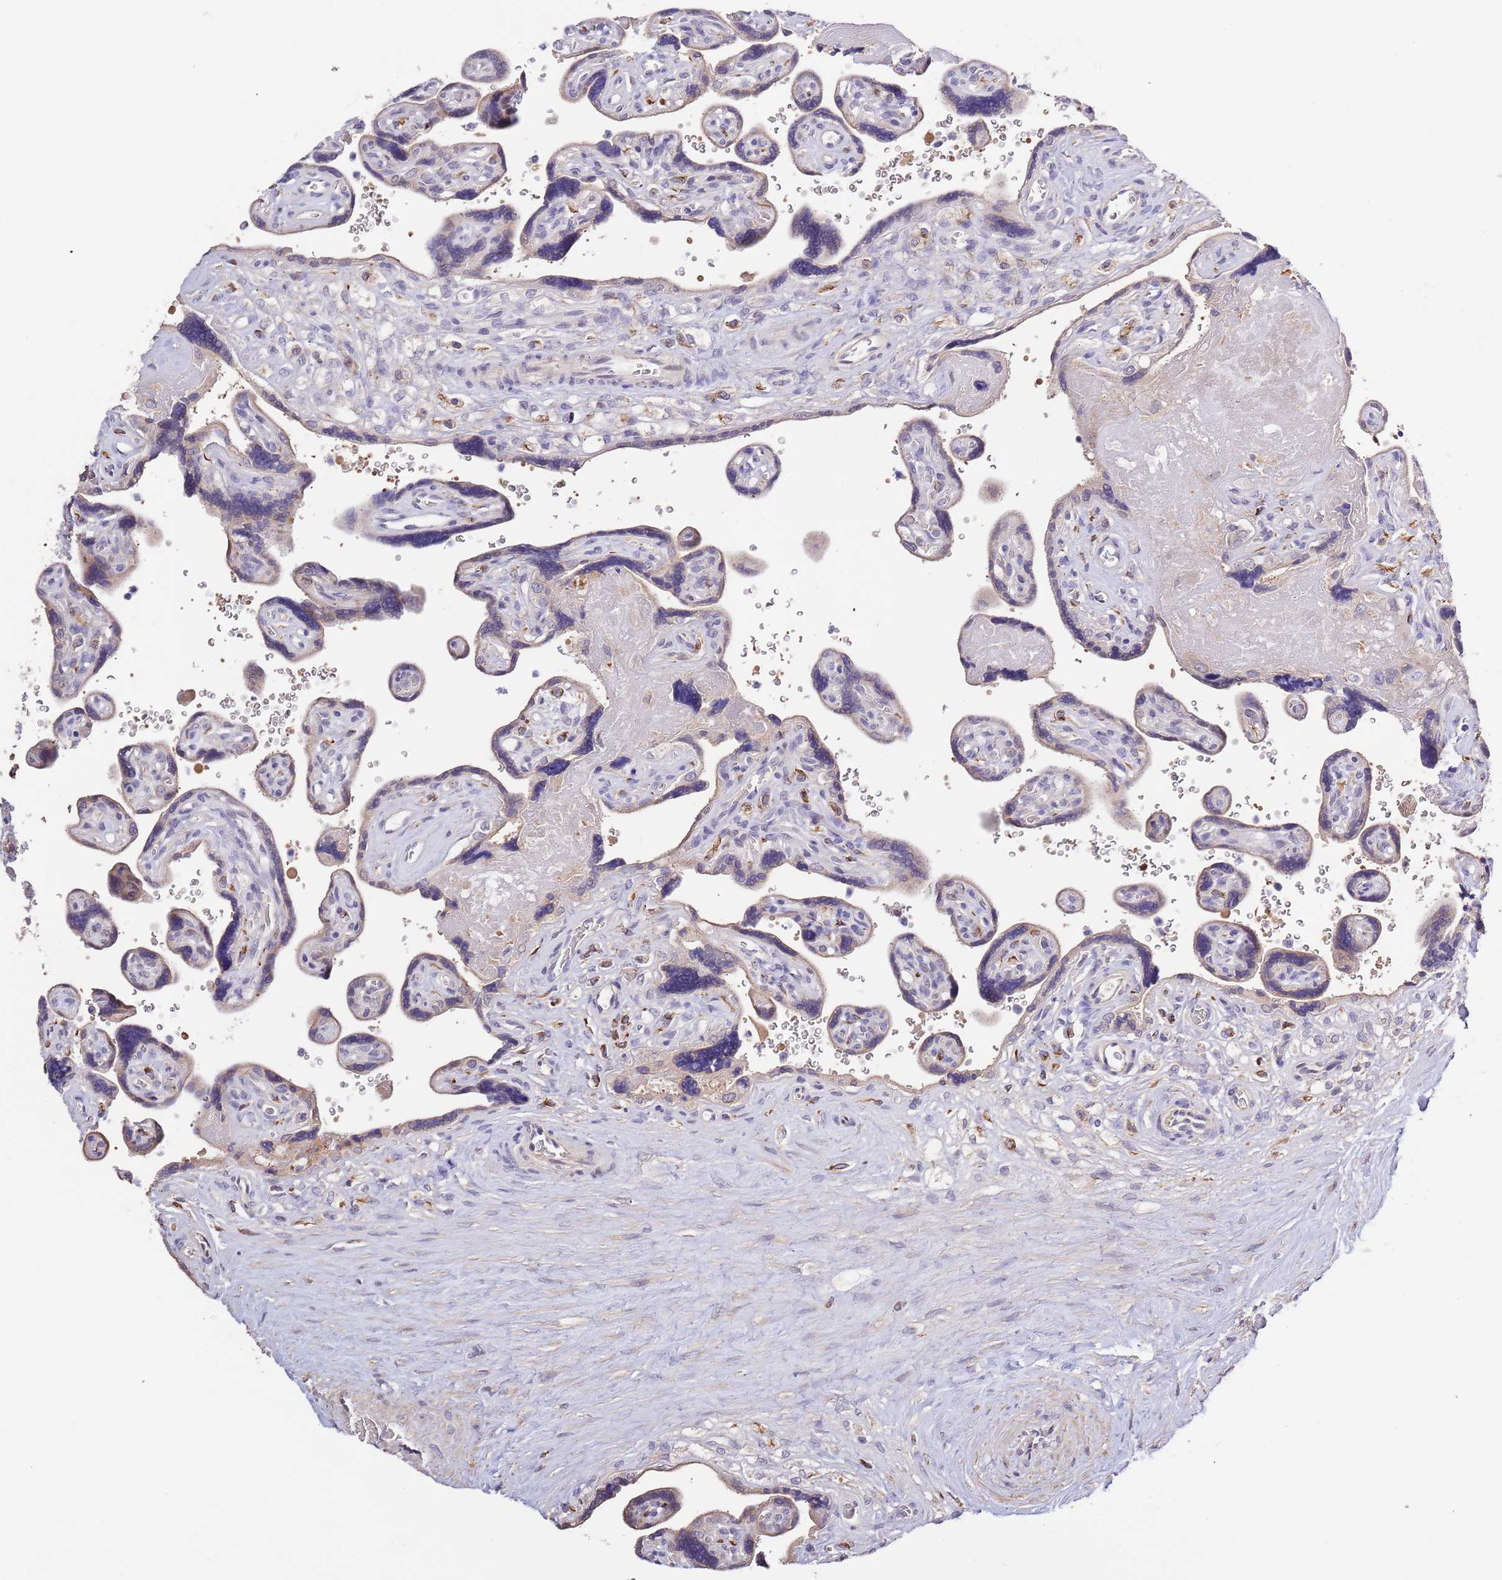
{"staining": {"intensity": "weak", "quantity": "<25%", "location": "cytoplasmic/membranous"}, "tissue": "placenta", "cell_type": "Trophoblastic cells", "image_type": "normal", "snomed": [{"axis": "morphology", "description": "Normal tissue, NOS"}, {"axis": "topography", "description": "Placenta"}], "caption": "This micrograph is of normal placenta stained with IHC to label a protein in brown with the nuclei are counter-stained blue. There is no staining in trophoblastic cells.", "gene": "LIPJ", "patient": {"sex": "female", "age": 39}}